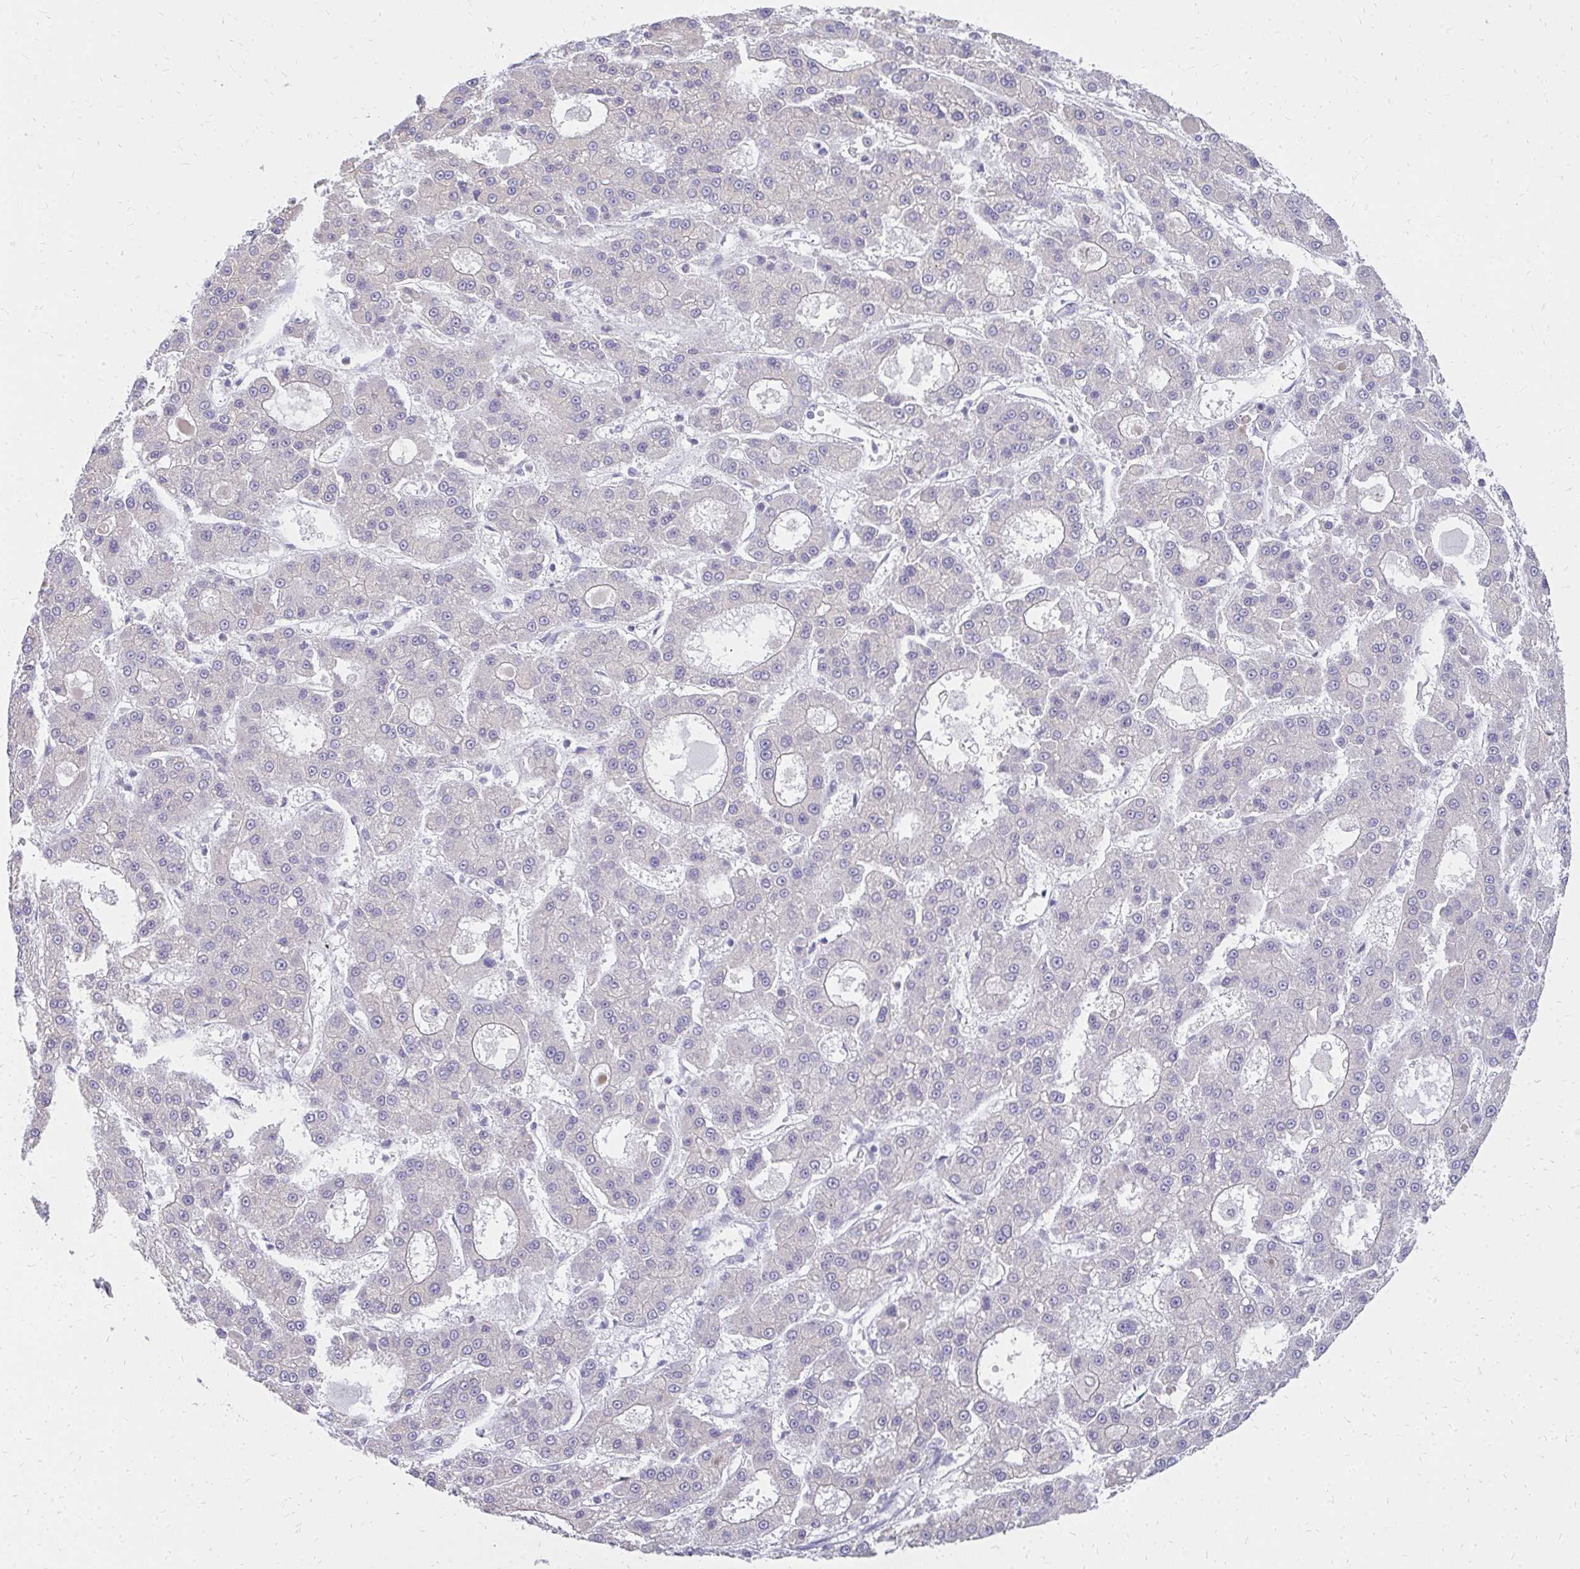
{"staining": {"intensity": "negative", "quantity": "none", "location": "none"}, "tissue": "liver cancer", "cell_type": "Tumor cells", "image_type": "cancer", "snomed": [{"axis": "morphology", "description": "Carcinoma, Hepatocellular, NOS"}, {"axis": "topography", "description": "Liver"}], "caption": "Human liver cancer (hepatocellular carcinoma) stained for a protein using immunohistochemistry reveals no staining in tumor cells.", "gene": "FAM9A", "patient": {"sex": "male", "age": 70}}